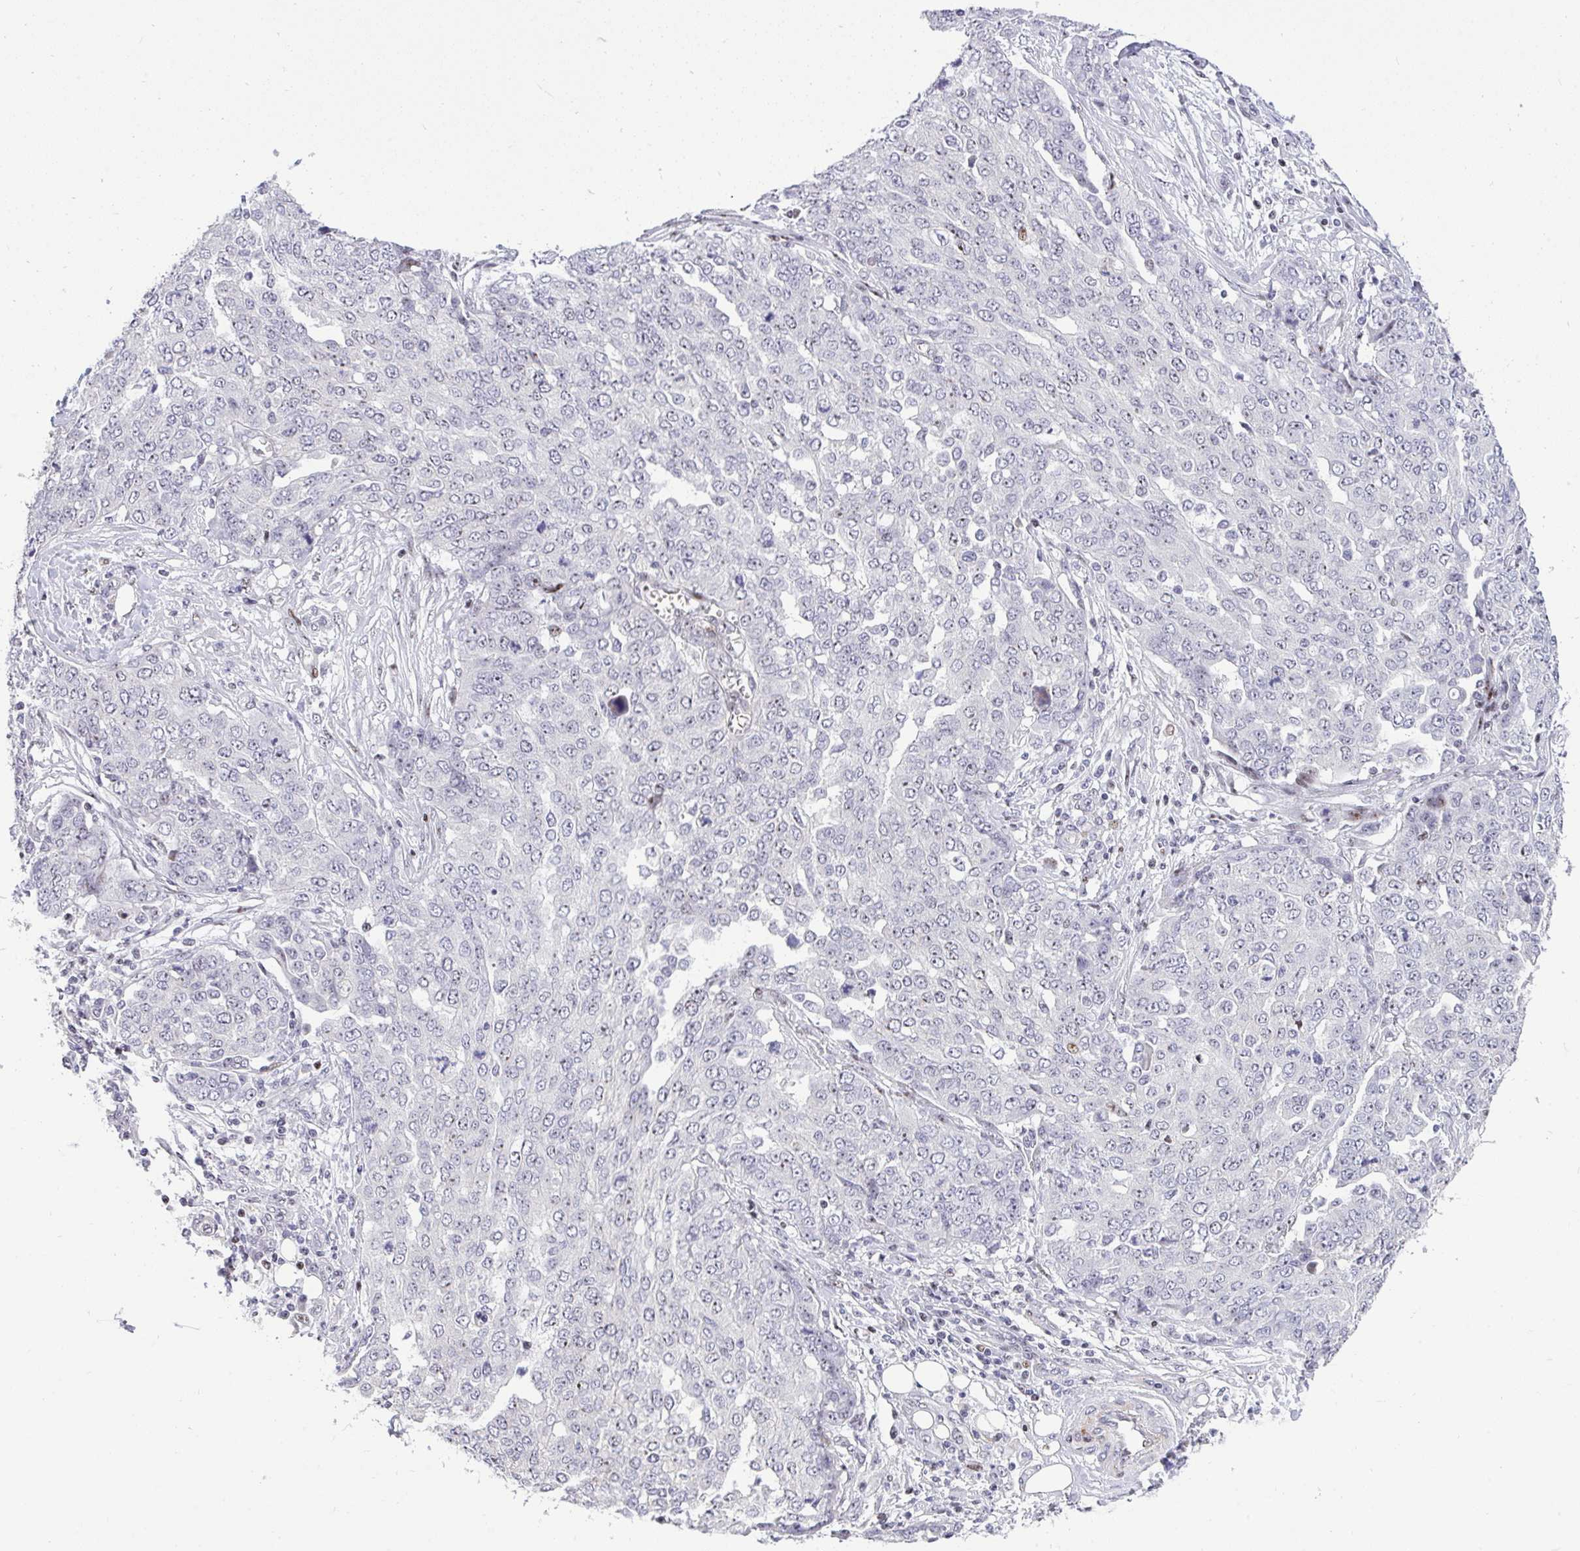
{"staining": {"intensity": "weak", "quantity": "<25%", "location": "nuclear"}, "tissue": "ovarian cancer", "cell_type": "Tumor cells", "image_type": "cancer", "snomed": [{"axis": "morphology", "description": "Cystadenocarcinoma, serous, NOS"}, {"axis": "topography", "description": "Soft tissue"}, {"axis": "topography", "description": "Ovary"}], "caption": "Tumor cells show no significant protein expression in ovarian serous cystadenocarcinoma.", "gene": "PLPPR3", "patient": {"sex": "female", "age": 57}}